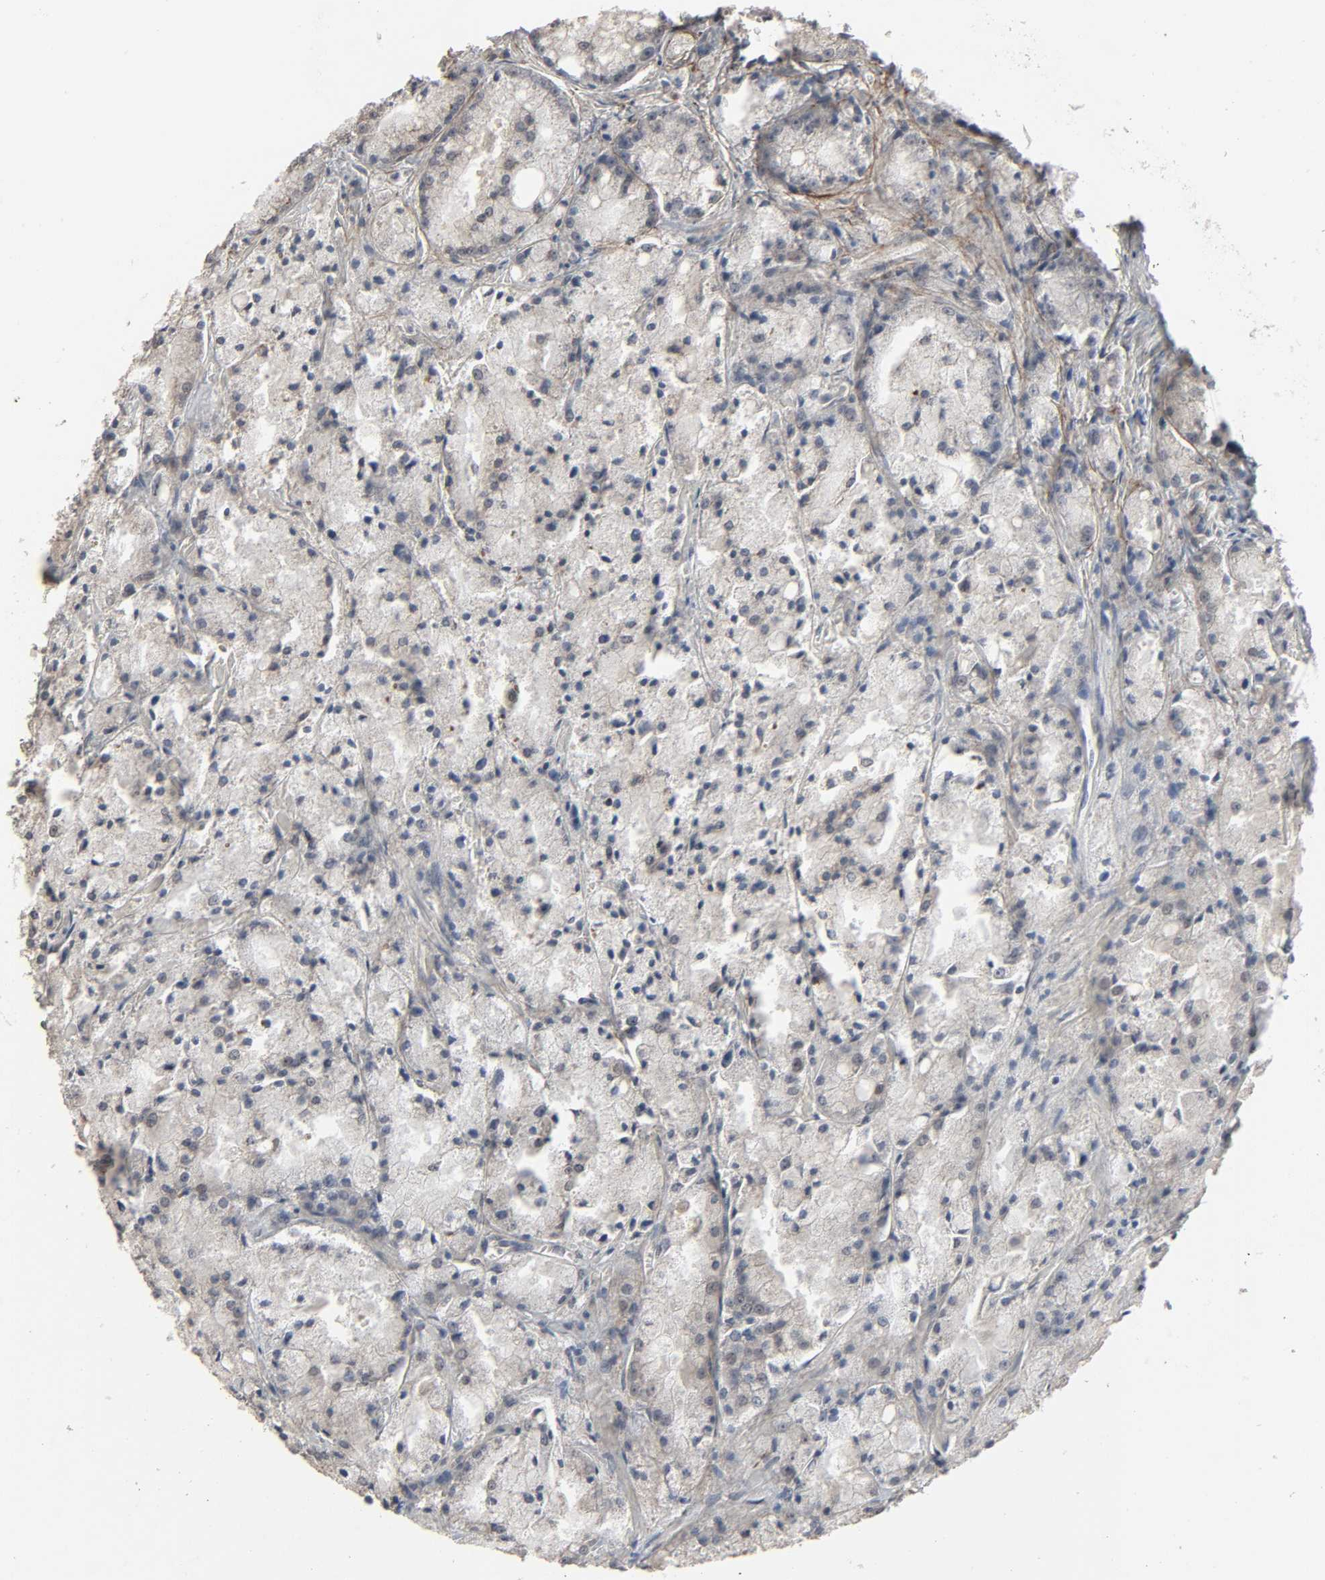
{"staining": {"intensity": "negative", "quantity": "none", "location": "none"}, "tissue": "prostate cancer", "cell_type": "Tumor cells", "image_type": "cancer", "snomed": [{"axis": "morphology", "description": "Adenocarcinoma, Low grade"}, {"axis": "topography", "description": "Prostate"}], "caption": "High magnification brightfield microscopy of prostate cancer (low-grade adenocarcinoma) stained with DAB (3,3'-diaminobenzidine) (brown) and counterstained with hematoxylin (blue): tumor cells show no significant staining.", "gene": "ZNF222", "patient": {"sex": "male", "age": 64}}